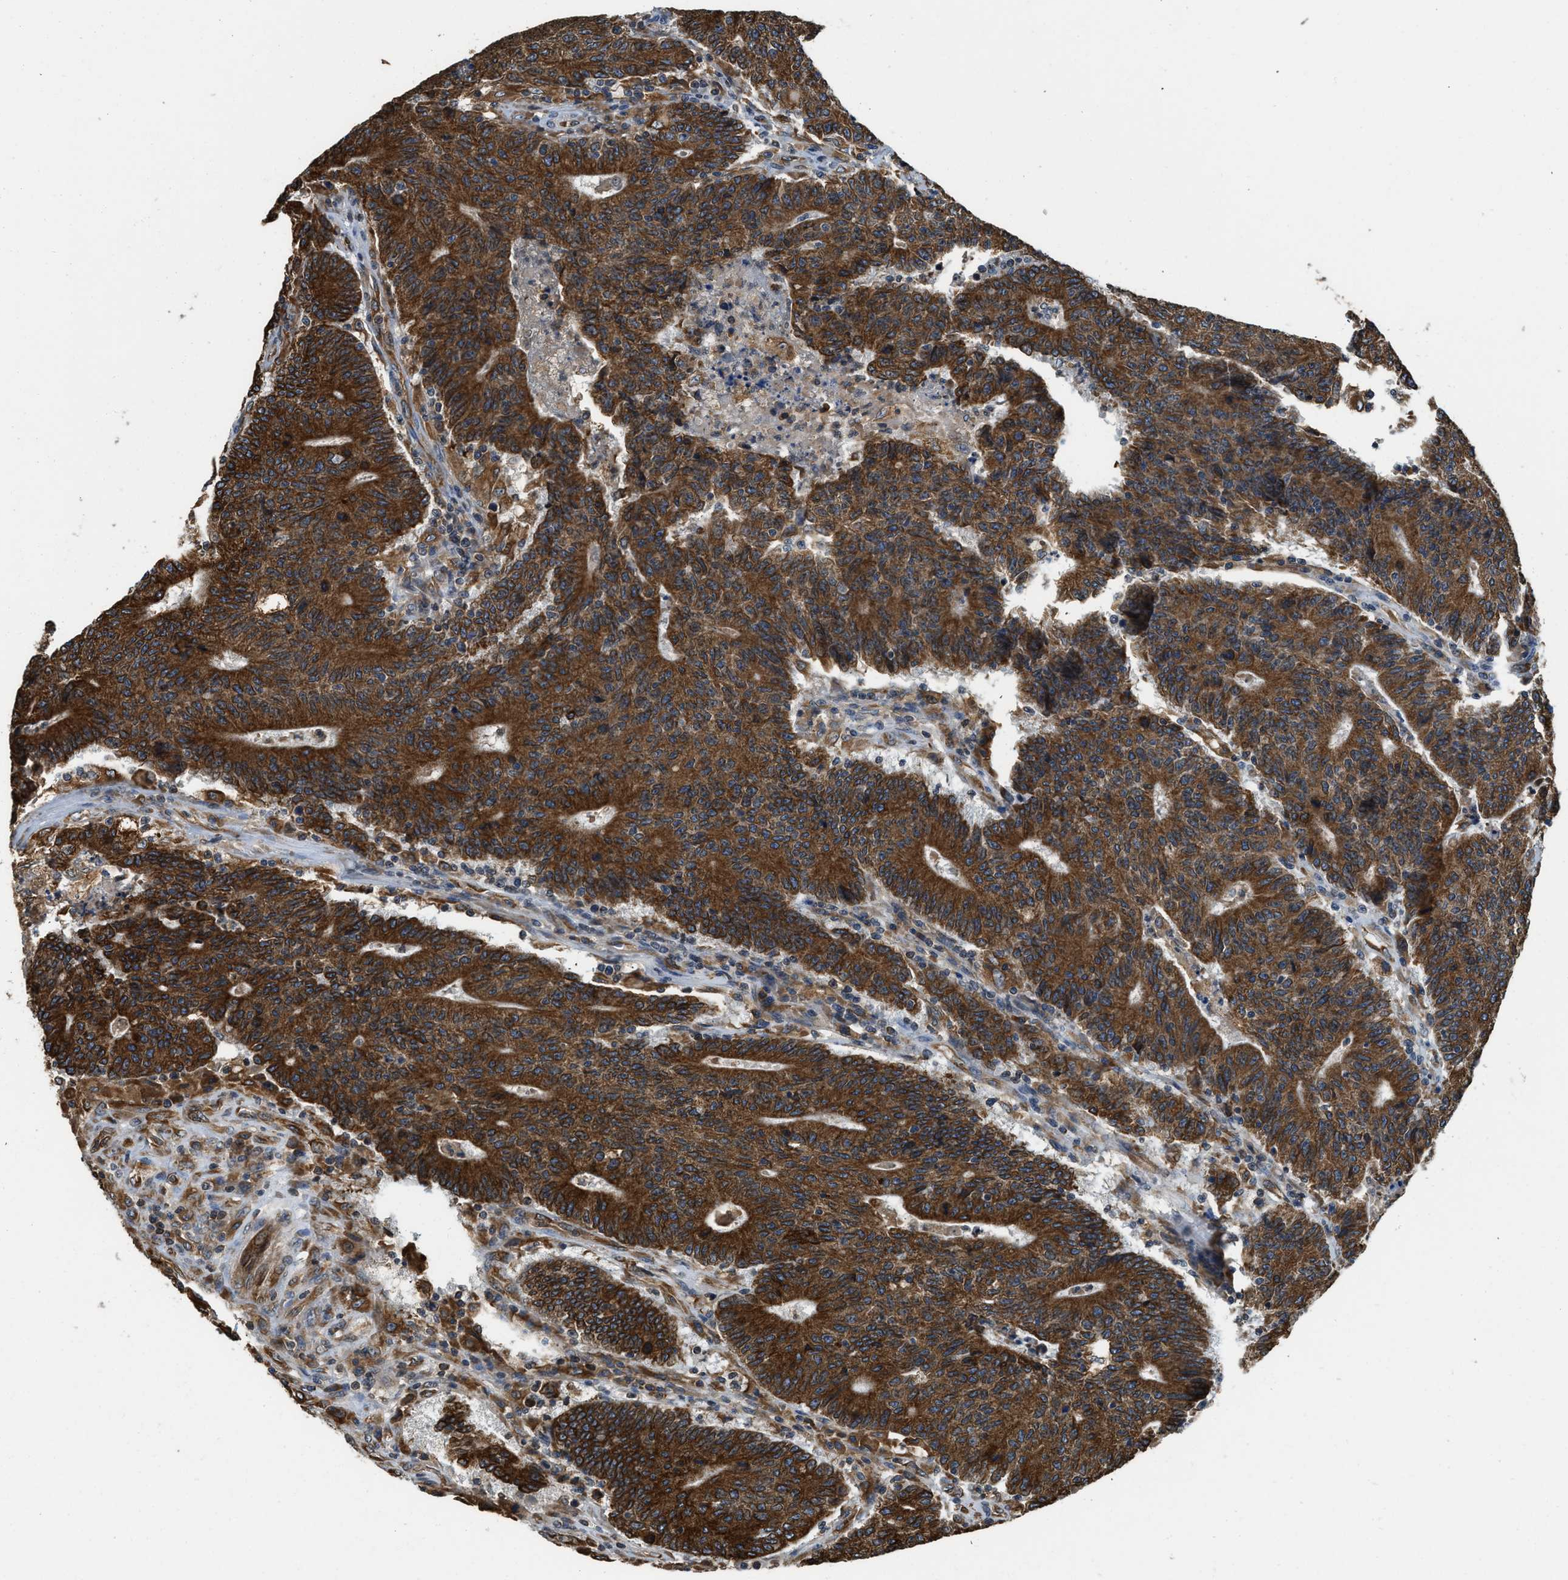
{"staining": {"intensity": "strong", "quantity": ">75%", "location": "cytoplasmic/membranous"}, "tissue": "colorectal cancer", "cell_type": "Tumor cells", "image_type": "cancer", "snomed": [{"axis": "morphology", "description": "Normal tissue, NOS"}, {"axis": "morphology", "description": "Adenocarcinoma, NOS"}, {"axis": "topography", "description": "Colon"}], "caption": "About >75% of tumor cells in human colorectal cancer reveal strong cytoplasmic/membranous protein expression as visualized by brown immunohistochemical staining.", "gene": "BCAP31", "patient": {"sex": "female", "age": 75}}